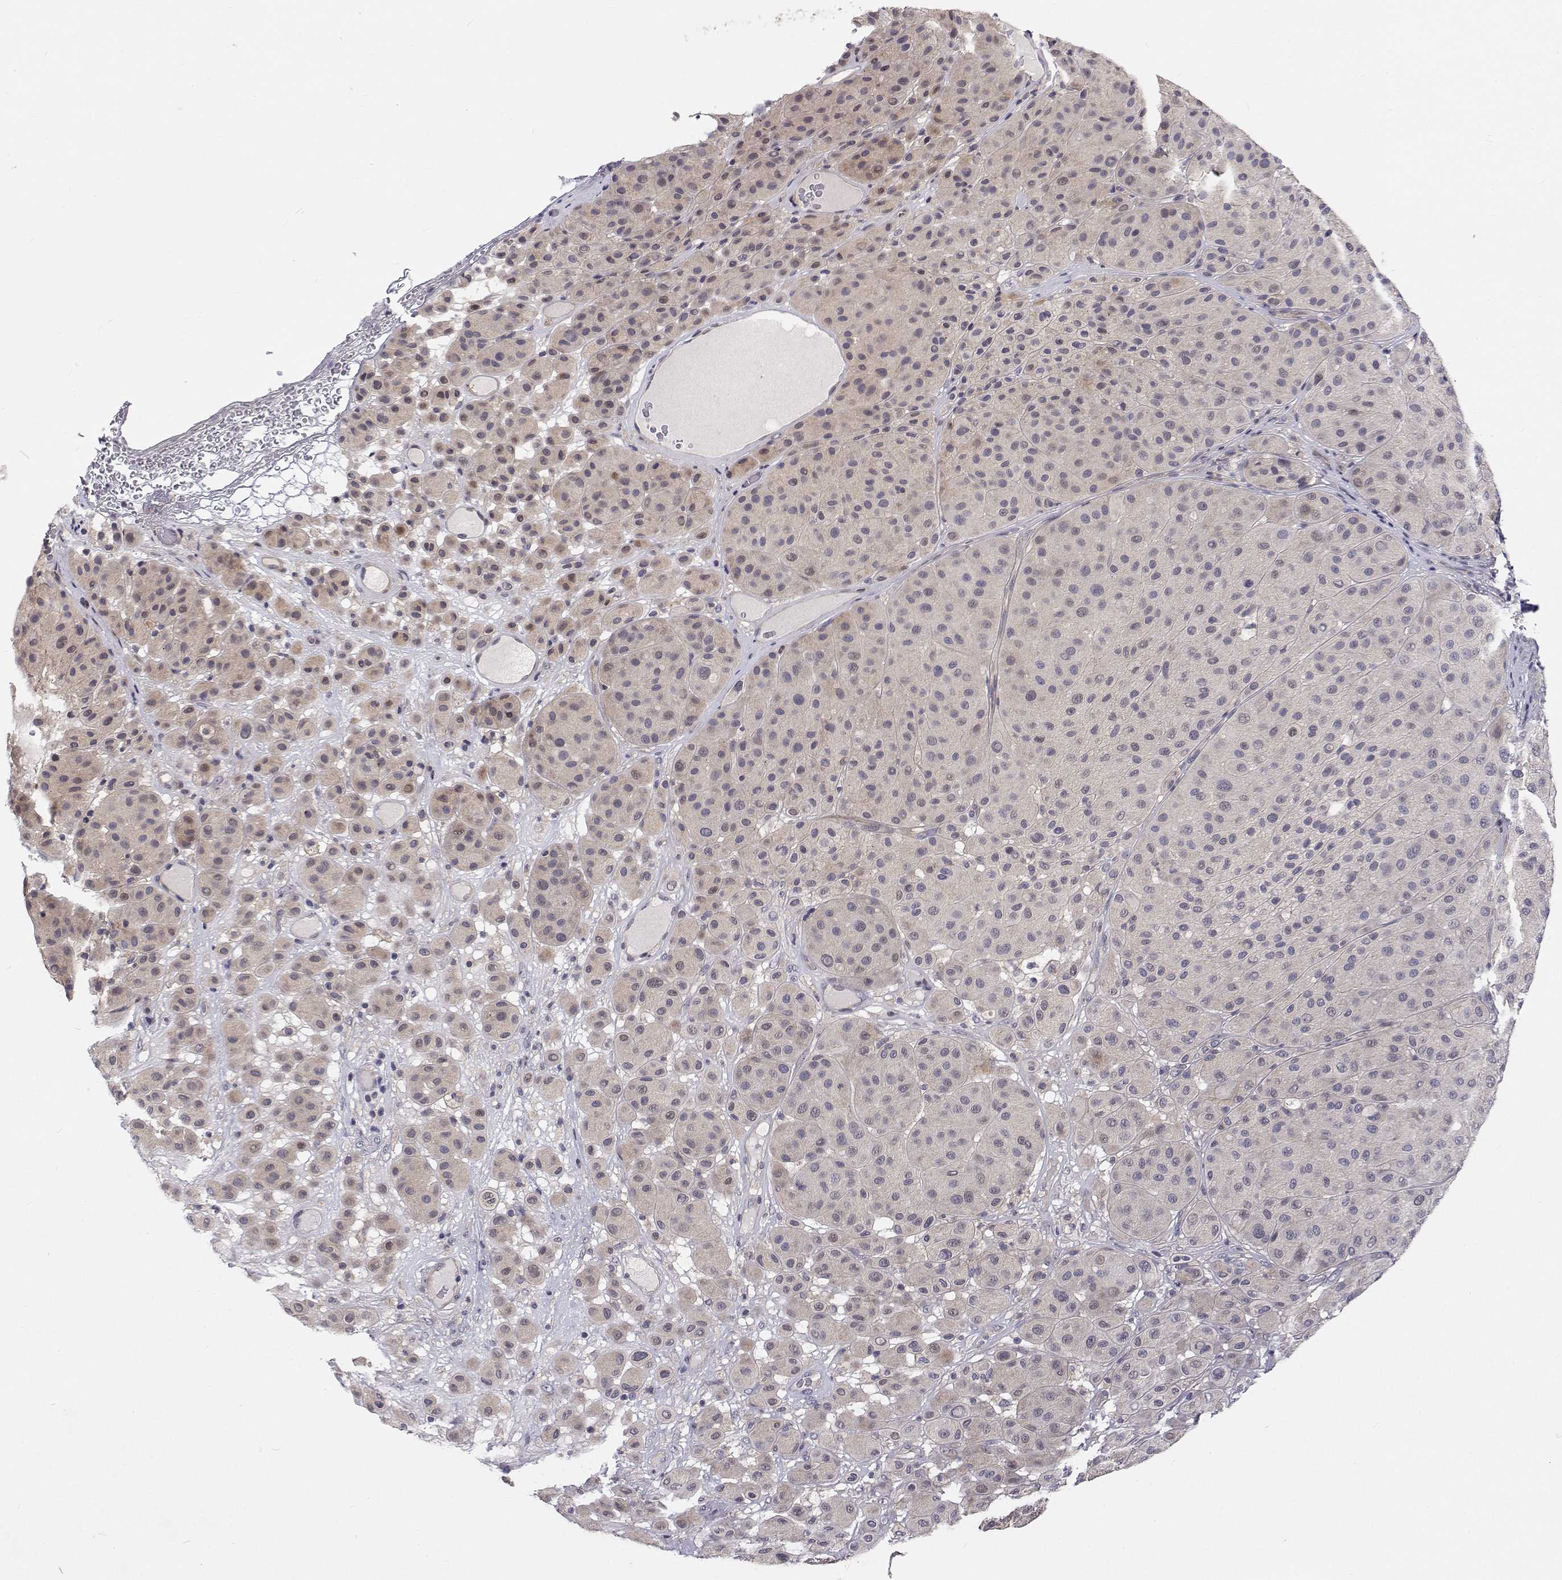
{"staining": {"intensity": "weak", "quantity": "25%-75%", "location": "nuclear"}, "tissue": "melanoma", "cell_type": "Tumor cells", "image_type": "cancer", "snomed": [{"axis": "morphology", "description": "Malignant melanoma, Metastatic site"}, {"axis": "topography", "description": "Smooth muscle"}], "caption": "A brown stain highlights weak nuclear positivity of a protein in melanoma tumor cells. (Brightfield microscopy of DAB IHC at high magnification).", "gene": "MYPN", "patient": {"sex": "male", "age": 41}}